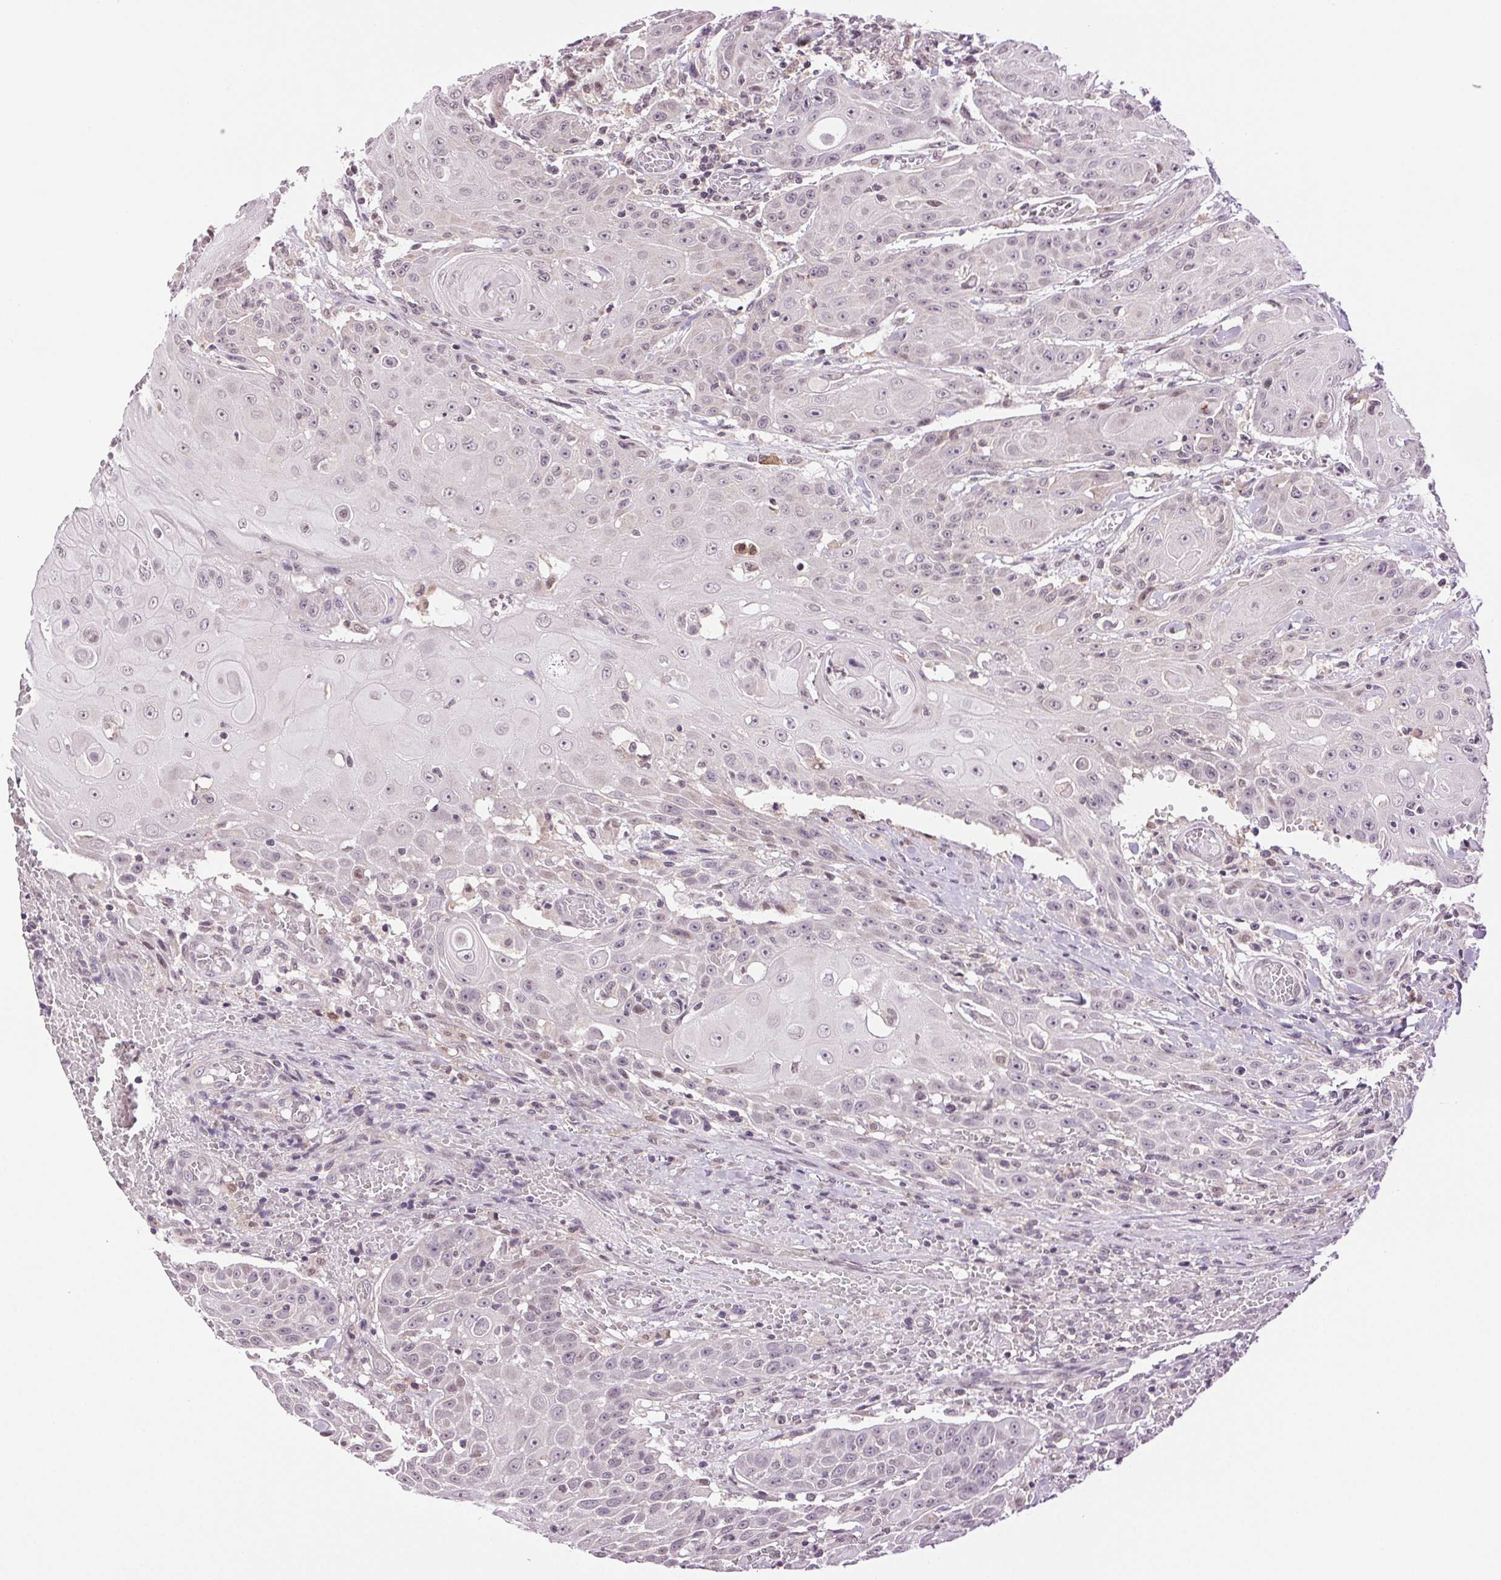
{"staining": {"intensity": "negative", "quantity": "none", "location": "none"}, "tissue": "head and neck cancer", "cell_type": "Tumor cells", "image_type": "cancer", "snomed": [{"axis": "morphology", "description": "Normal tissue, NOS"}, {"axis": "morphology", "description": "Squamous cell carcinoma, NOS"}, {"axis": "topography", "description": "Oral tissue"}, {"axis": "topography", "description": "Head-Neck"}], "caption": "Protein analysis of head and neck cancer (squamous cell carcinoma) demonstrates no significant expression in tumor cells.", "gene": "TNNT3", "patient": {"sex": "female", "age": 55}}